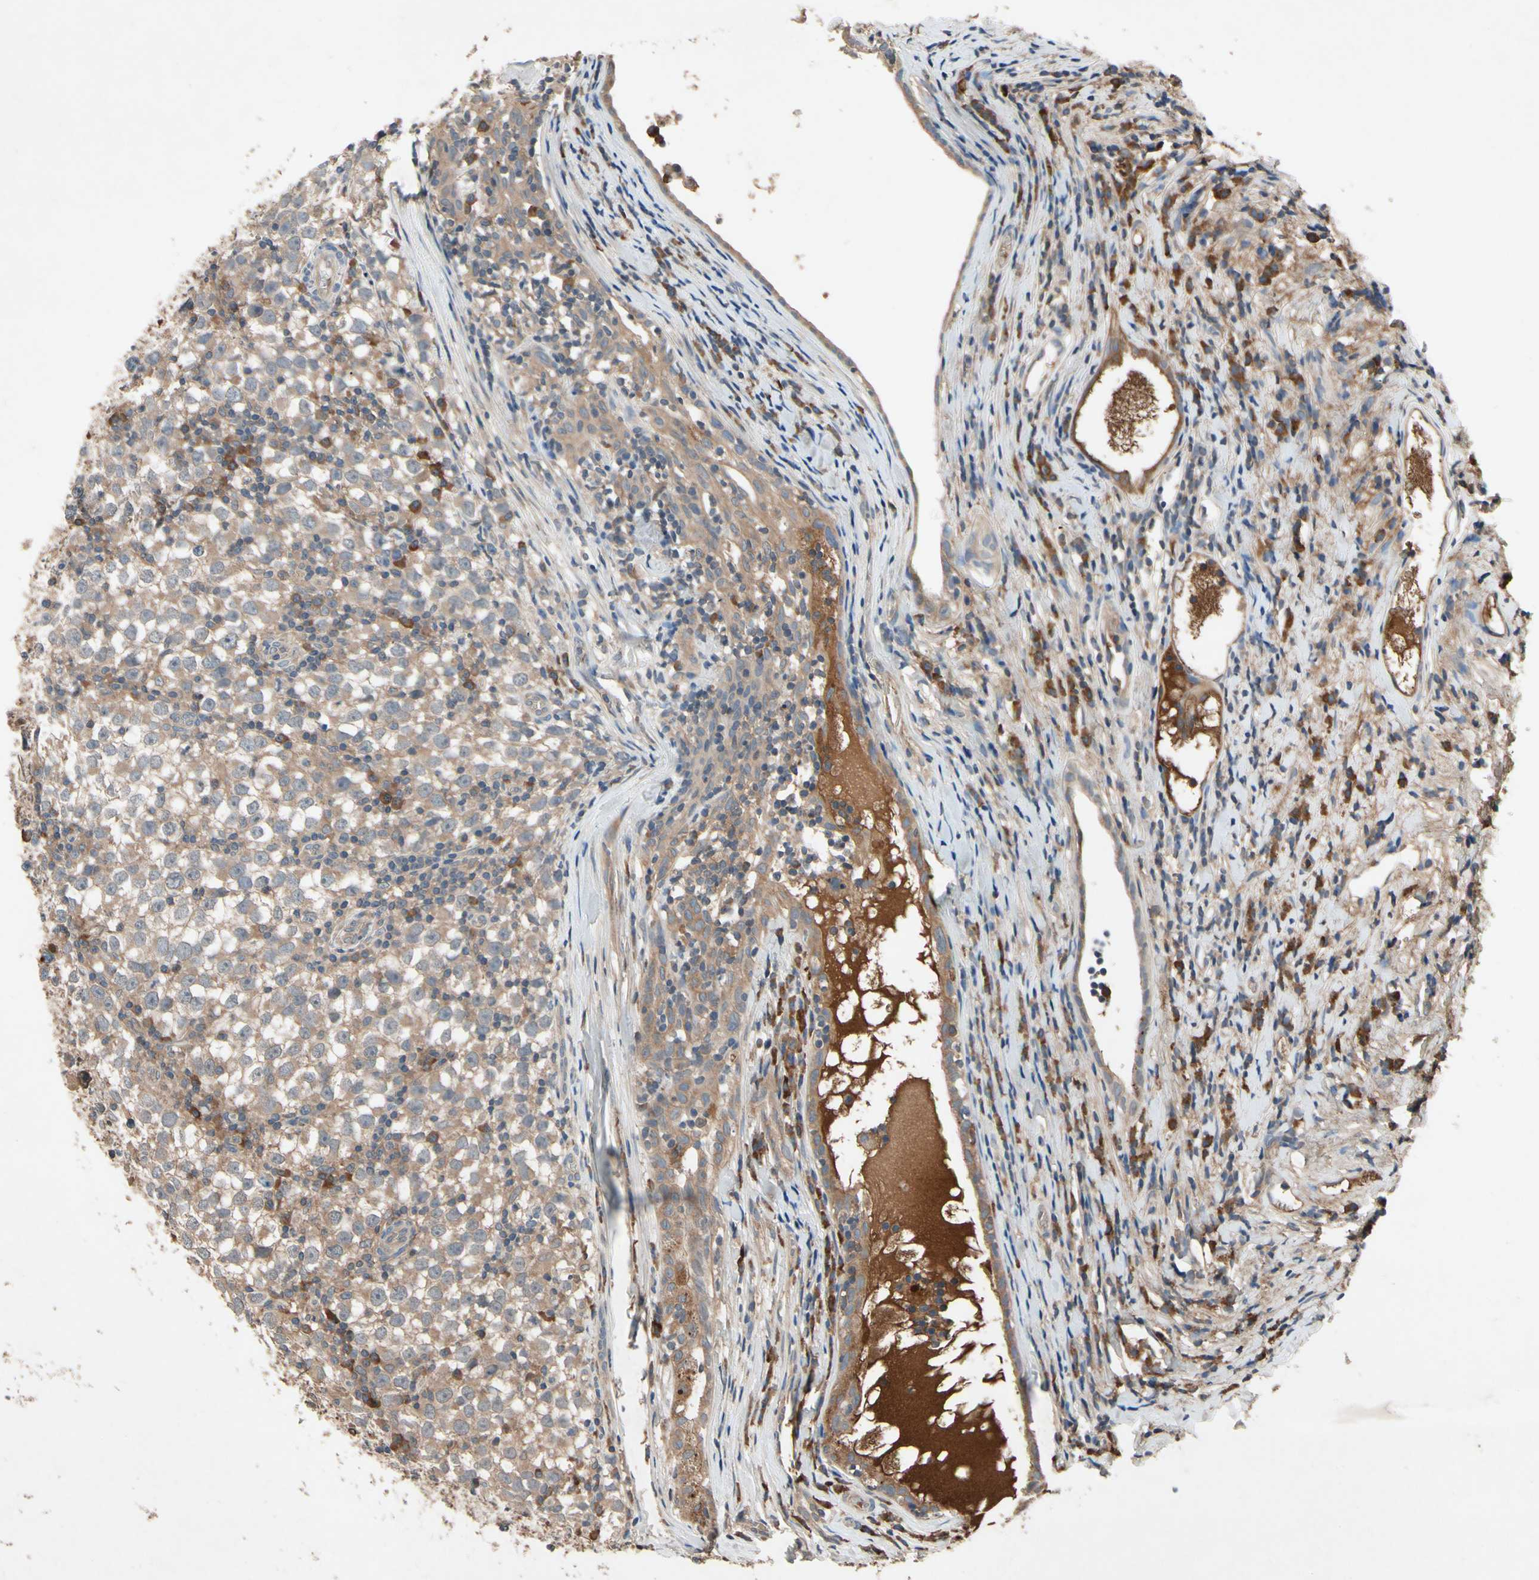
{"staining": {"intensity": "weak", "quantity": ">75%", "location": "cytoplasmic/membranous"}, "tissue": "testis cancer", "cell_type": "Tumor cells", "image_type": "cancer", "snomed": [{"axis": "morphology", "description": "Seminoma, NOS"}, {"axis": "topography", "description": "Testis"}], "caption": "Seminoma (testis) stained with a protein marker exhibits weak staining in tumor cells.", "gene": "IL1RL1", "patient": {"sex": "male", "age": 65}}